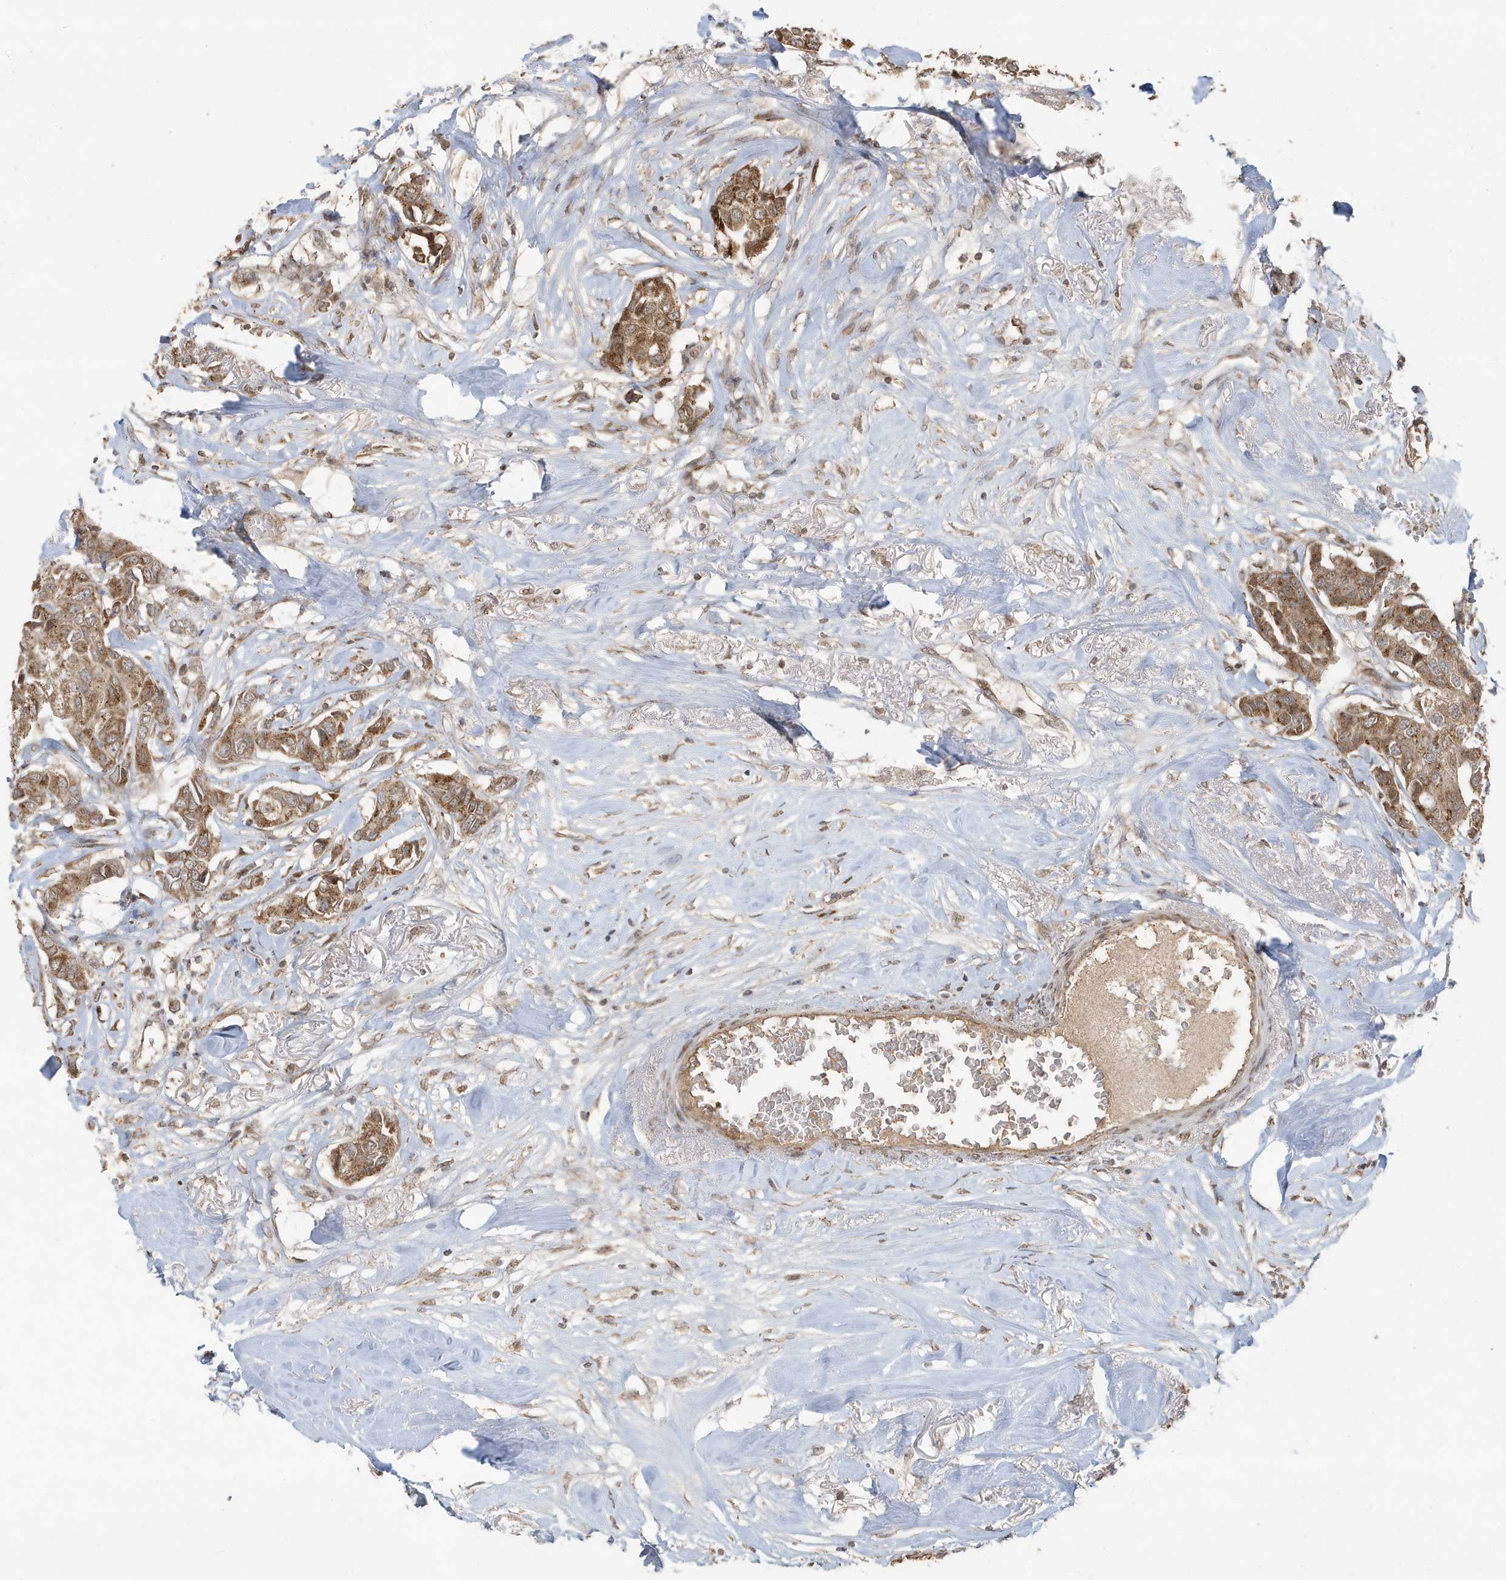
{"staining": {"intensity": "moderate", "quantity": ">75%", "location": "cytoplasmic/membranous"}, "tissue": "breast cancer", "cell_type": "Tumor cells", "image_type": "cancer", "snomed": [{"axis": "morphology", "description": "Duct carcinoma"}, {"axis": "topography", "description": "Breast"}], "caption": "High-power microscopy captured an immunohistochemistry (IHC) histopathology image of breast cancer (infiltrating ductal carcinoma), revealing moderate cytoplasmic/membranous positivity in about >75% of tumor cells.", "gene": "RER1", "patient": {"sex": "female", "age": 80}}